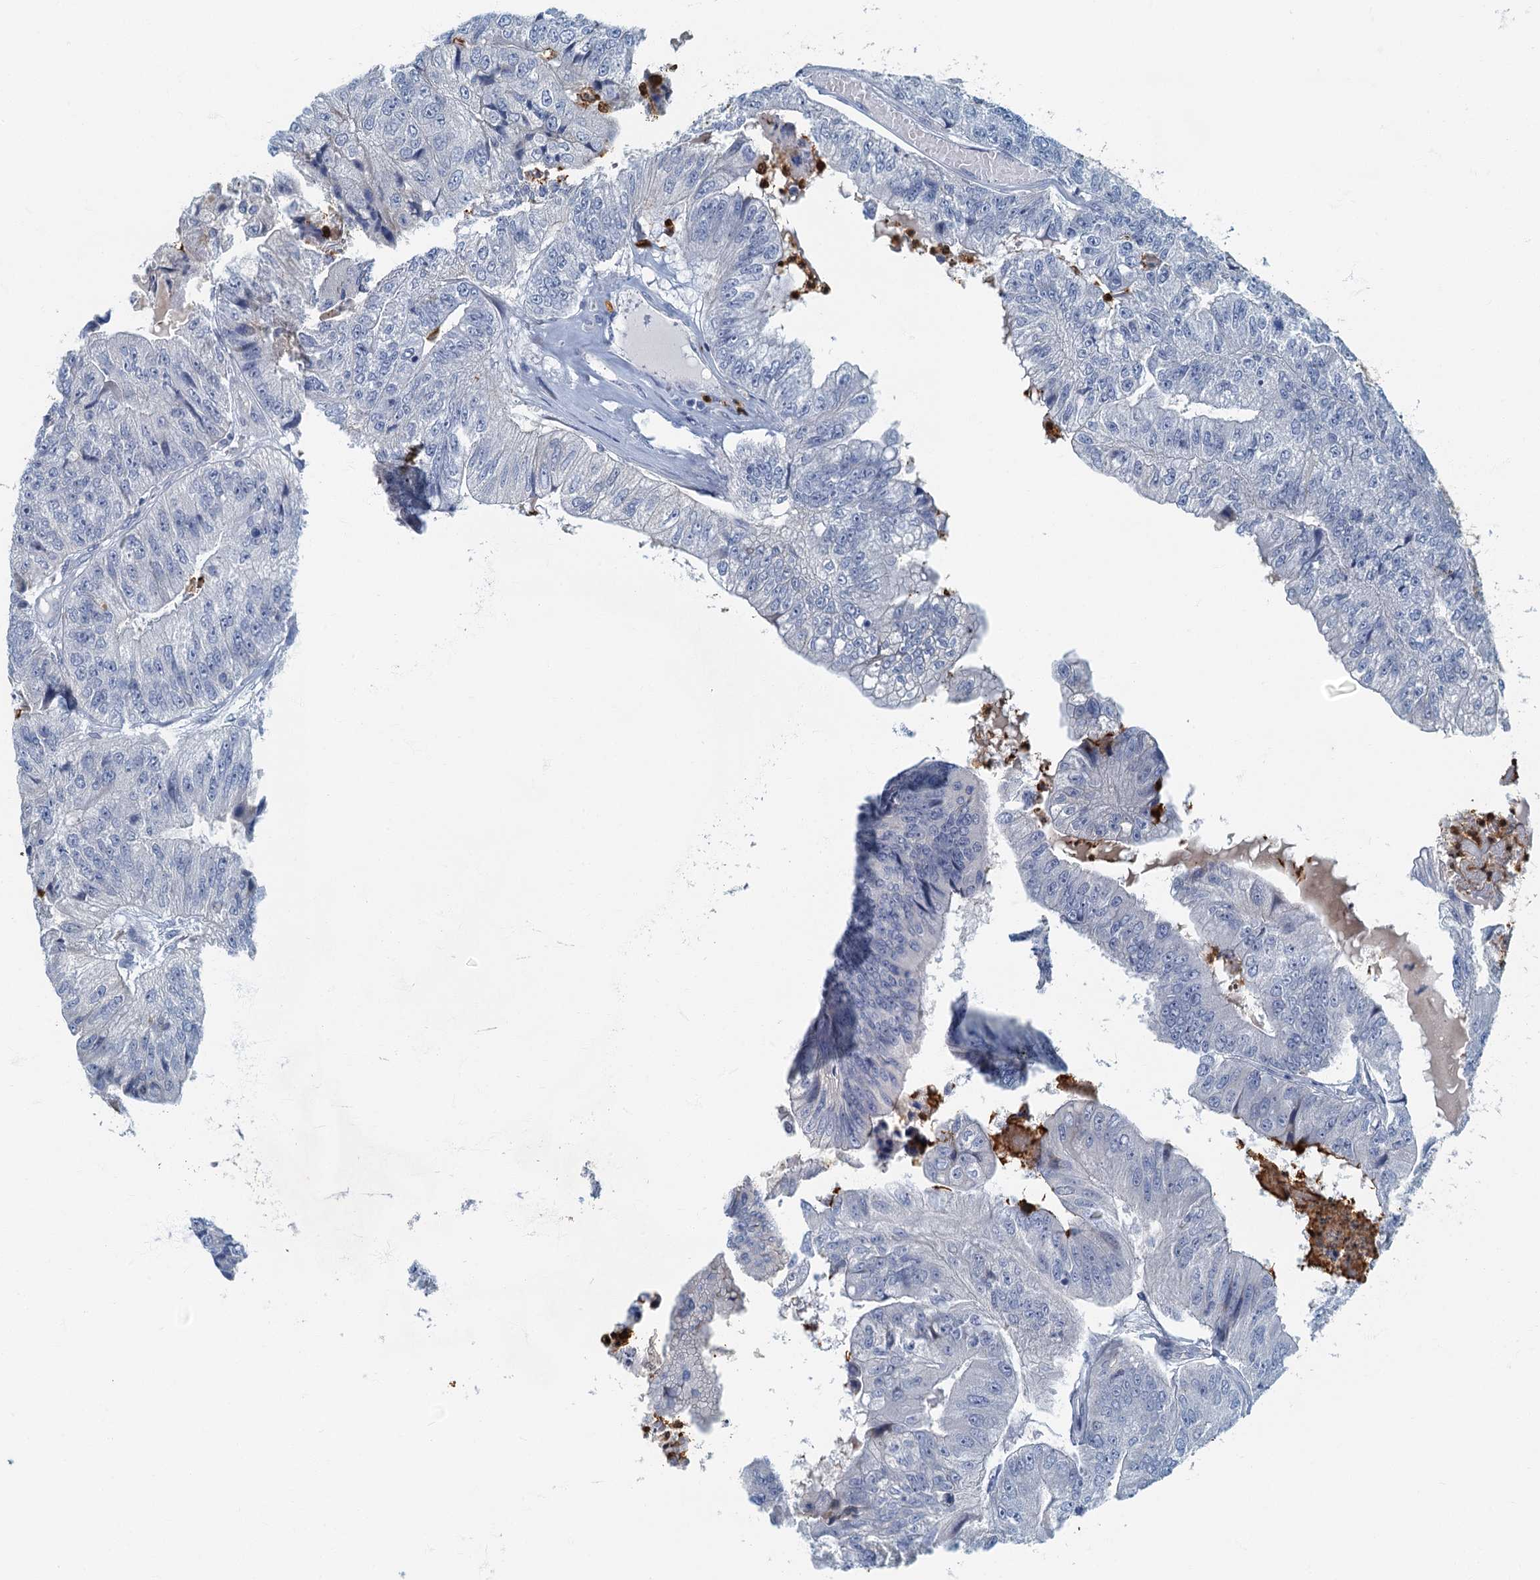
{"staining": {"intensity": "negative", "quantity": "none", "location": "none"}, "tissue": "colorectal cancer", "cell_type": "Tumor cells", "image_type": "cancer", "snomed": [{"axis": "morphology", "description": "Adenocarcinoma, NOS"}, {"axis": "topography", "description": "Colon"}], "caption": "This micrograph is of colorectal adenocarcinoma stained with IHC to label a protein in brown with the nuclei are counter-stained blue. There is no expression in tumor cells.", "gene": "ANKDD1A", "patient": {"sex": "female", "age": 67}}